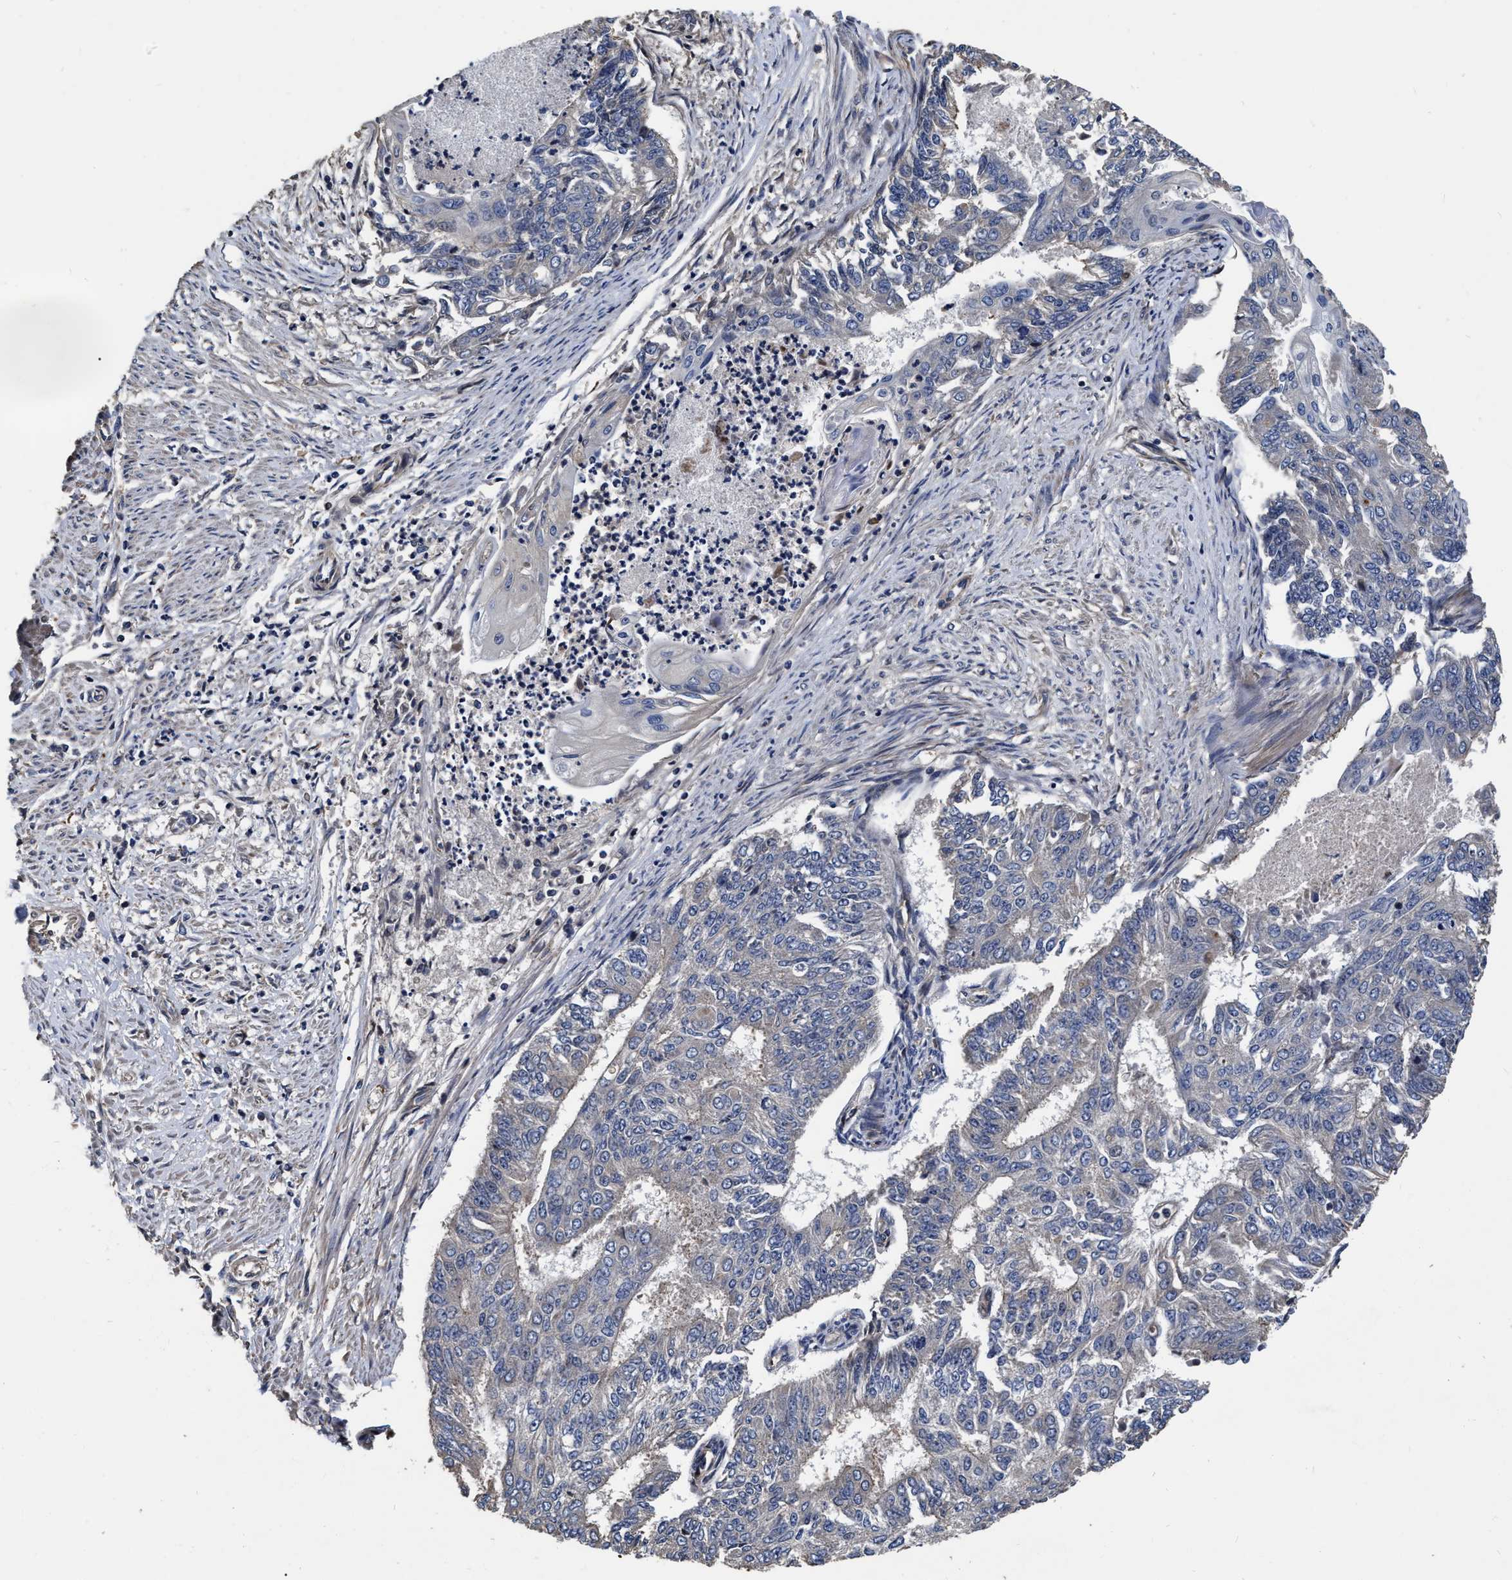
{"staining": {"intensity": "negative", "quantity": "none", "location": "none"}, "tissue": "endometrial cancer", "cell_type": "Tumor cells", "image_type": "cancer", "snomed": [{"axis": "morphology", "description": "Adenocarcinoma, NOS"}, {"axis": "topography", "description": "Endometrium"}], "caption": "The immunohistochemistry (IHC) image has no significant staining in tumor cells of adenocarcinoma (endometrial) tissue.", "gene": "ABCG8", "patient": {"sex": "female", "age": 32}}